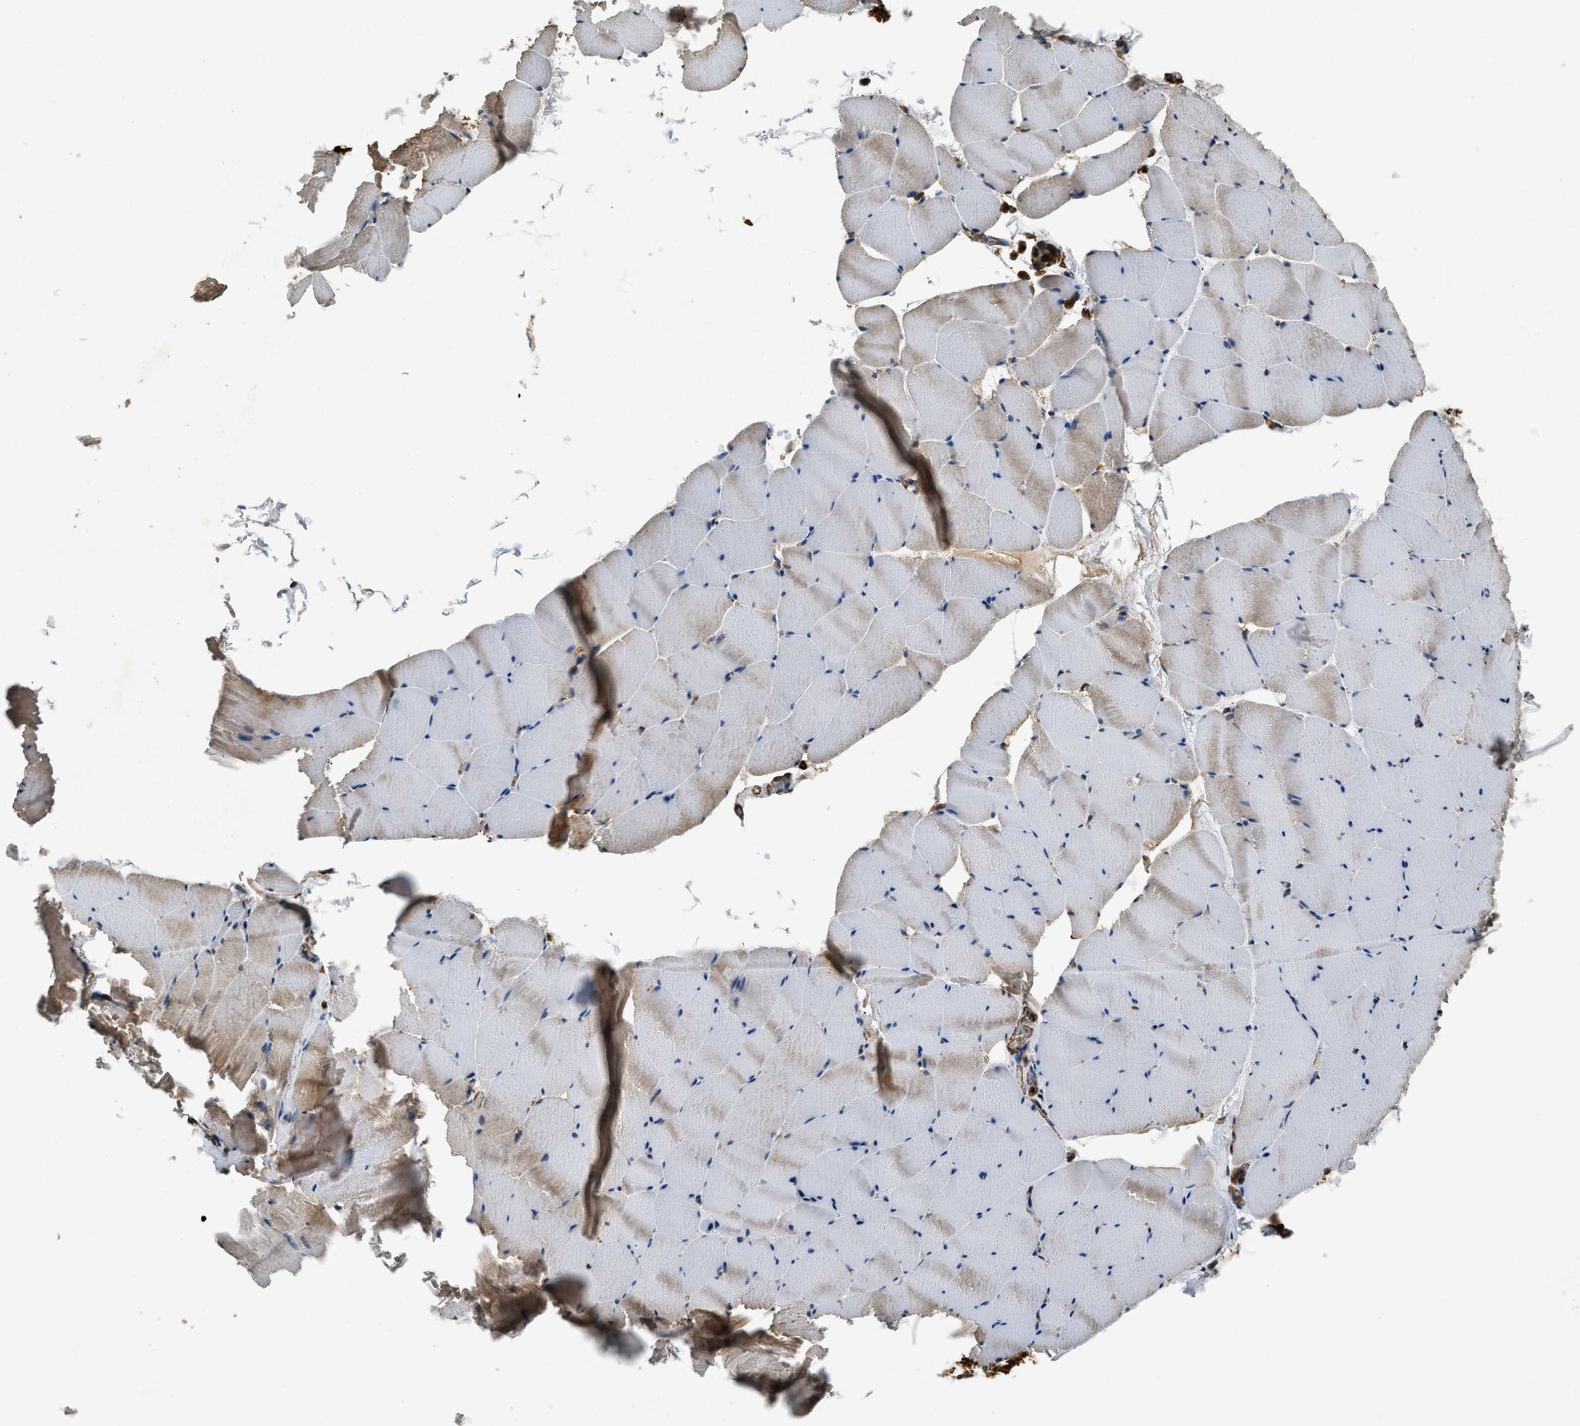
{"staining": {"intensity": "strong", "quantity": "25%-75%", "location": "cytoplasmic/membranous"}, "tissue": "skeletal muscle", "cell_type": "Myocytes", "image_type": "normal", "snomed": [{"axis": "morphology", "description": "Normal tissue, NOS"}, {"axis": "topography", "description": "Skeletal muscle"}], "caption": "IHC (DAB) staining of benign skeletal muscle demonstrates strong cytoplasmic/membranous protein positivity in about 25%-75% of myocytes.", "gene": "YARS1", "patient": {"sex": "male", "age": 62}}